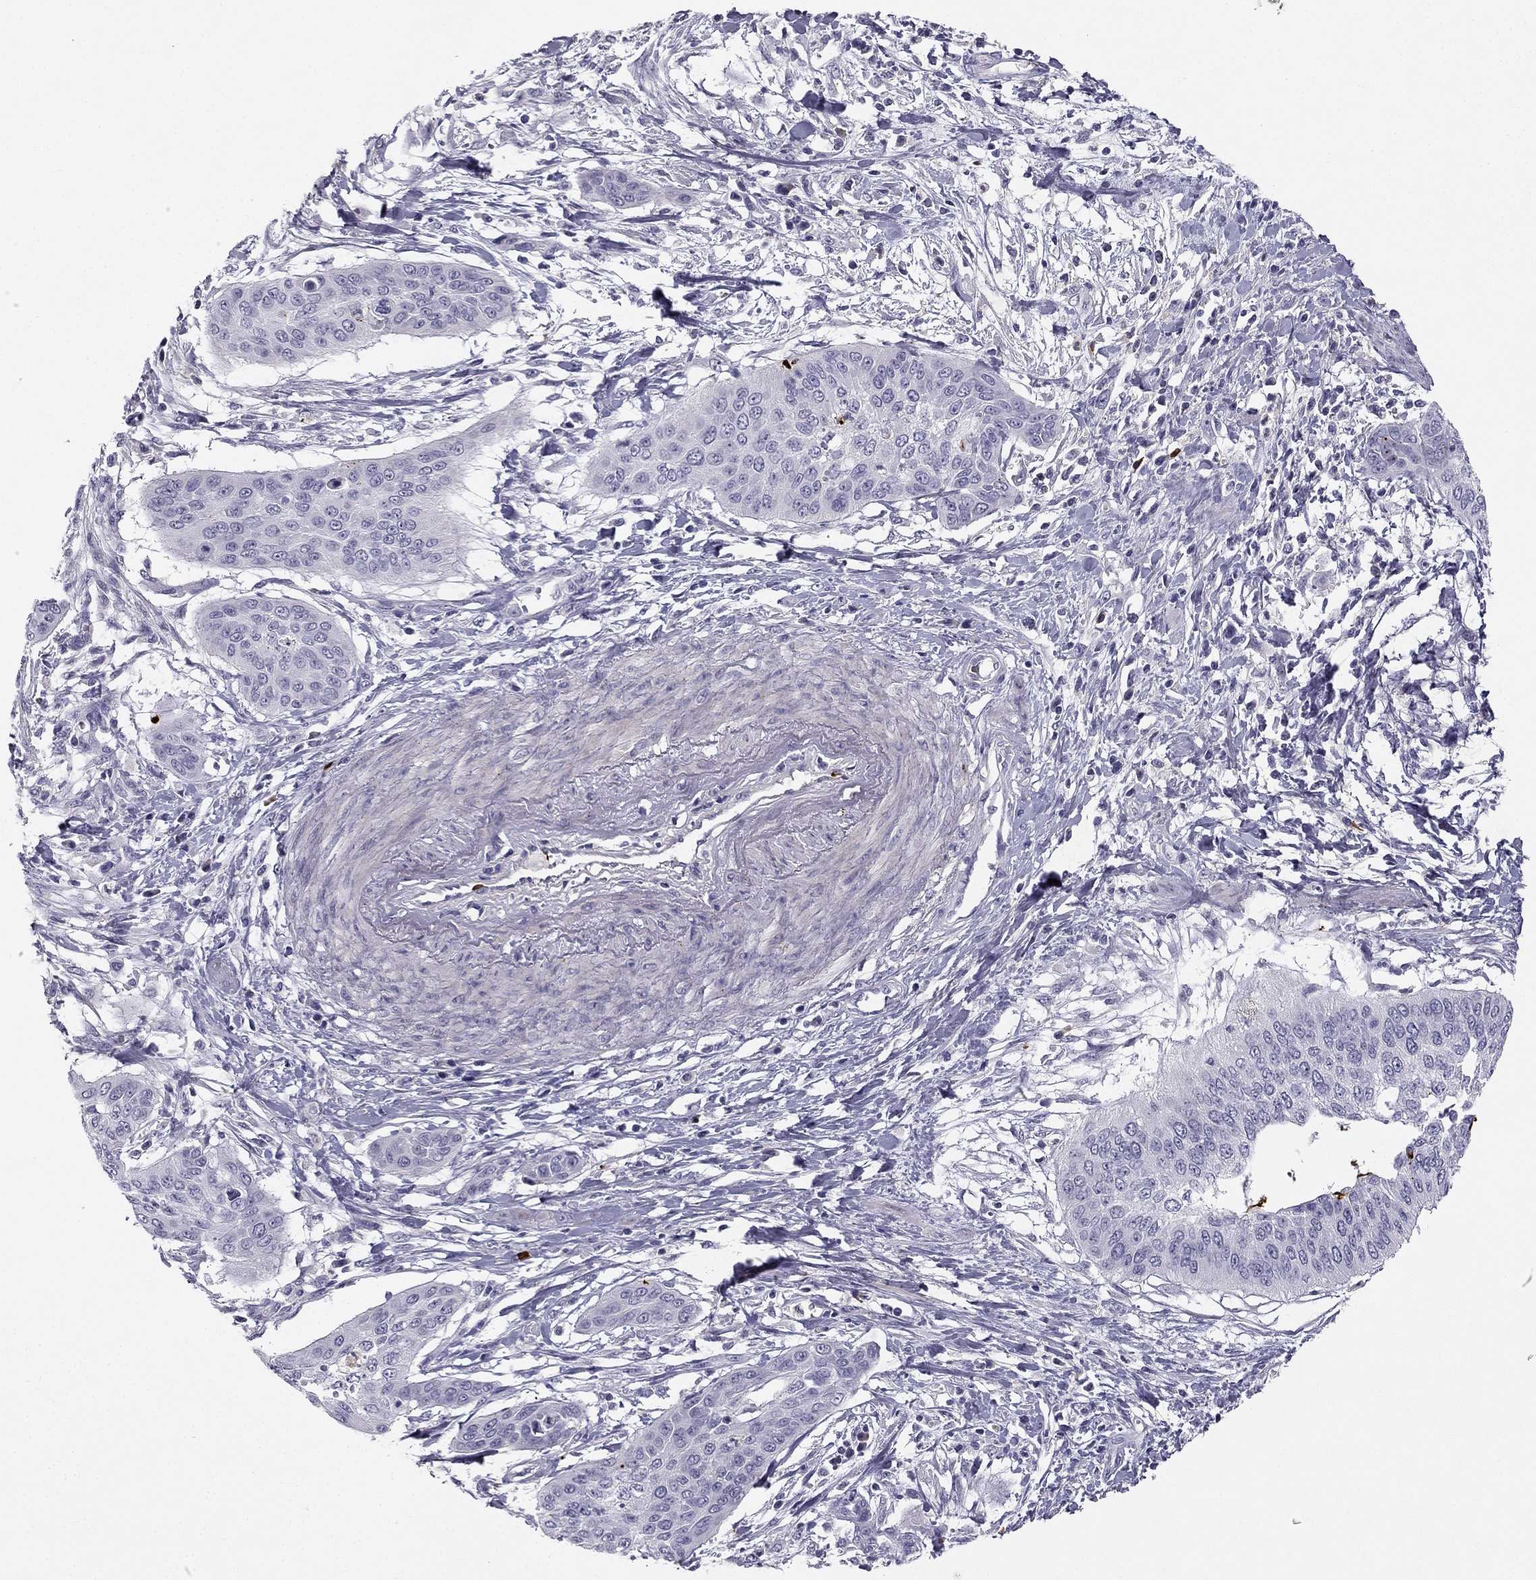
{"staining": {"intensity": "negative", "quantity": "none", "location": "none"}, "tissue": "cervical cancer", "cell_type": "Tumor cells", "image_type": "cancer", "snomed": [{"axis": "morphology", "description": "Squamous cell carcinoma, NOS"}, {"axis": "topography", "description": "Cervix"}], "caption": "Tumor cells show no significant staining in cervical cancer (squamous cell carcinoma). (Stains: DAB (3,3'-diaminobenzidine) IHC with hematoxylin counter stain, Microscopy: brightfield microscopy at high magnification).", "gene": "SLC6A4", "patient": {"sex": "female", "age": 39}}